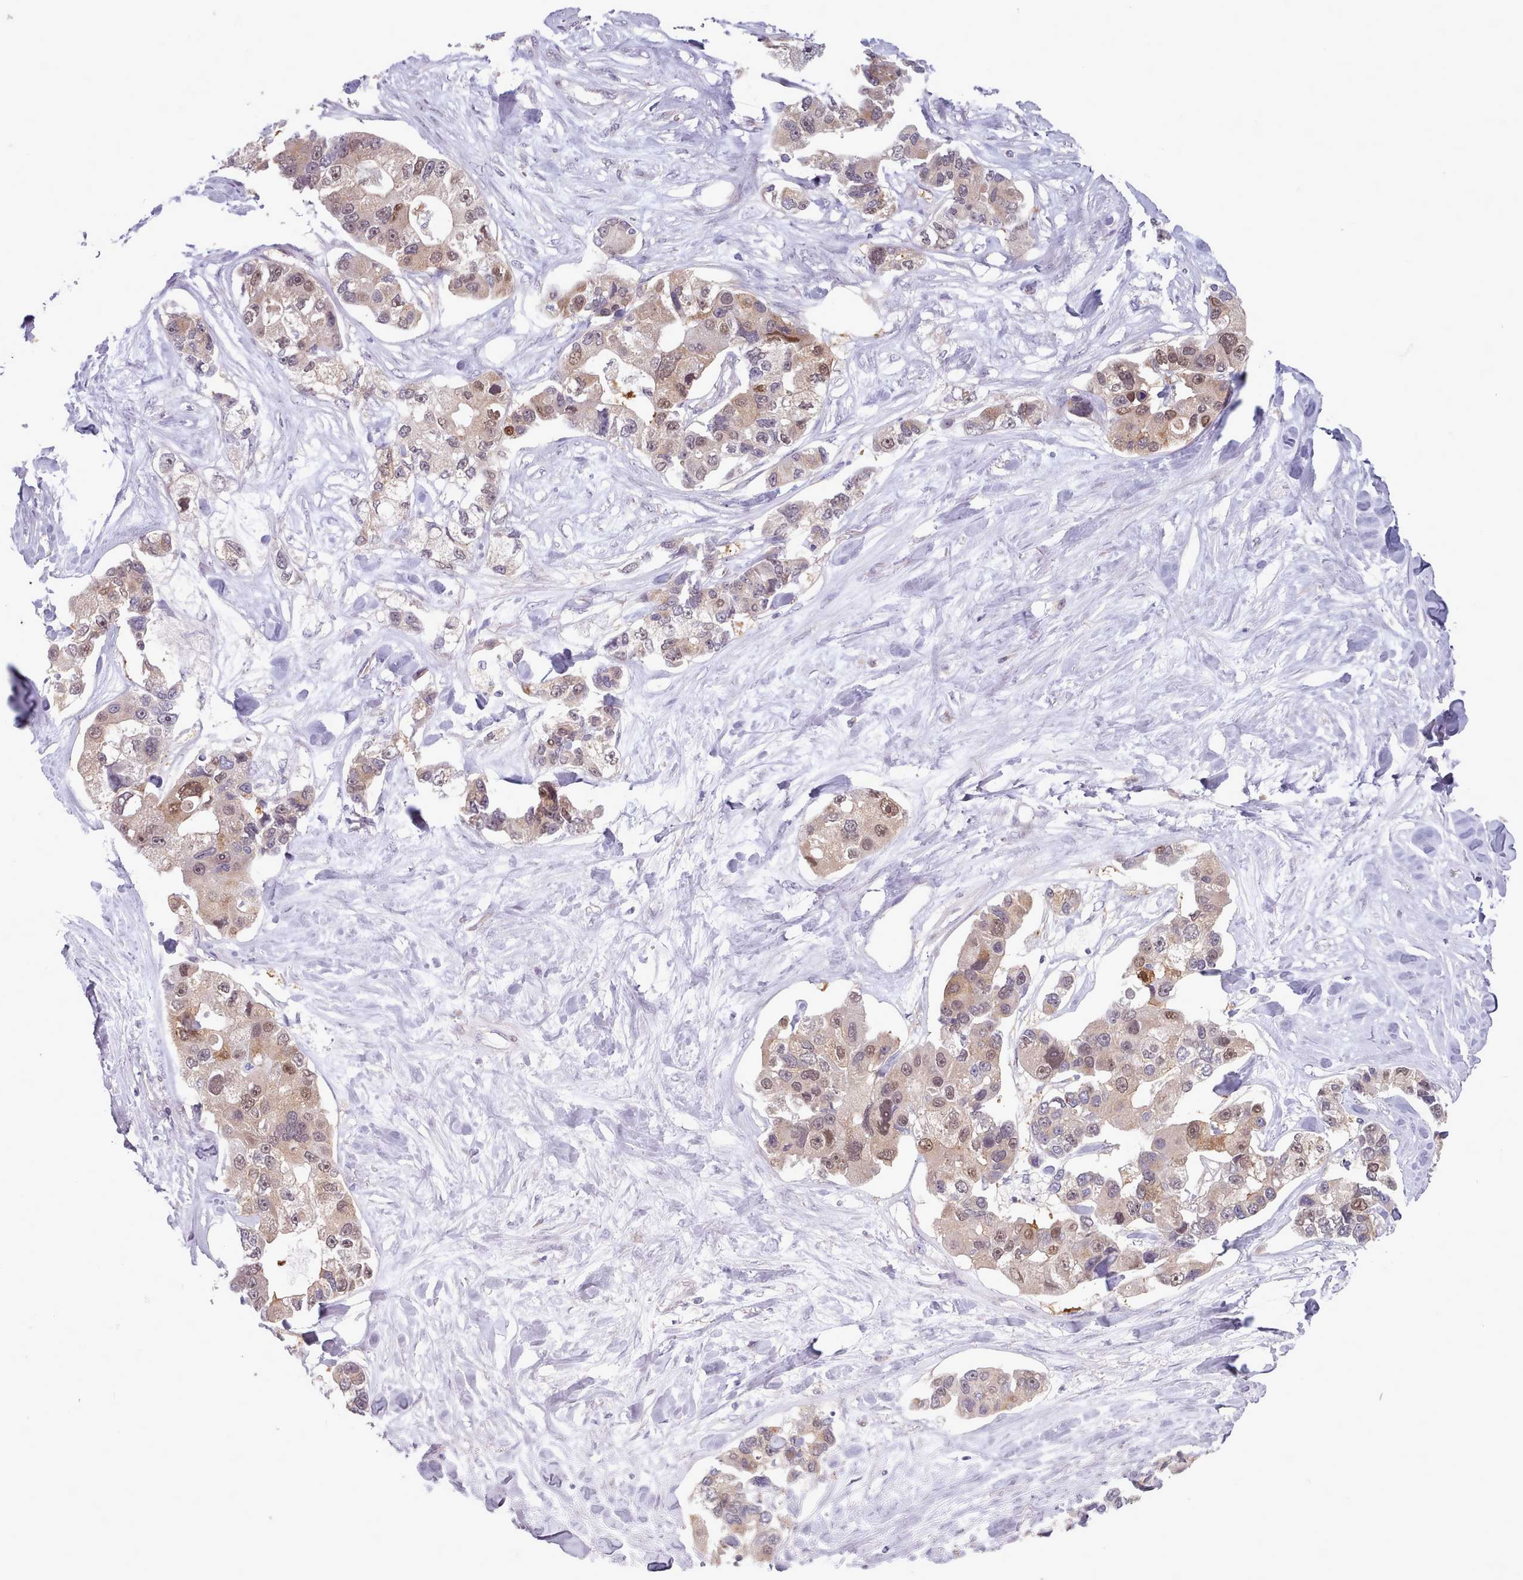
{"staining": {"intensity": "moderate", "quantity": "25%-75%", "location": "cytoplasmic/membranous,nuclear"}, "tissue": "lung cancer", "cell_type": "Tumor cells", "image_type": "cancer", "snomed": [{"axis": "morphology", "description": "Adenocarcinoma, NOS"}, {"axis": "topography", "description": "Lung"}], "caption": "Adenocarcinoma (lung) stained for a protein shows moderate cytoplasmic/membranous and nuclear positivity in tumor cells. (DAB IHC, brown staining for protein, blue staining for nuclei).", "gene": "CLNS1A", "patient": {"sex": "female", "age": 54}}